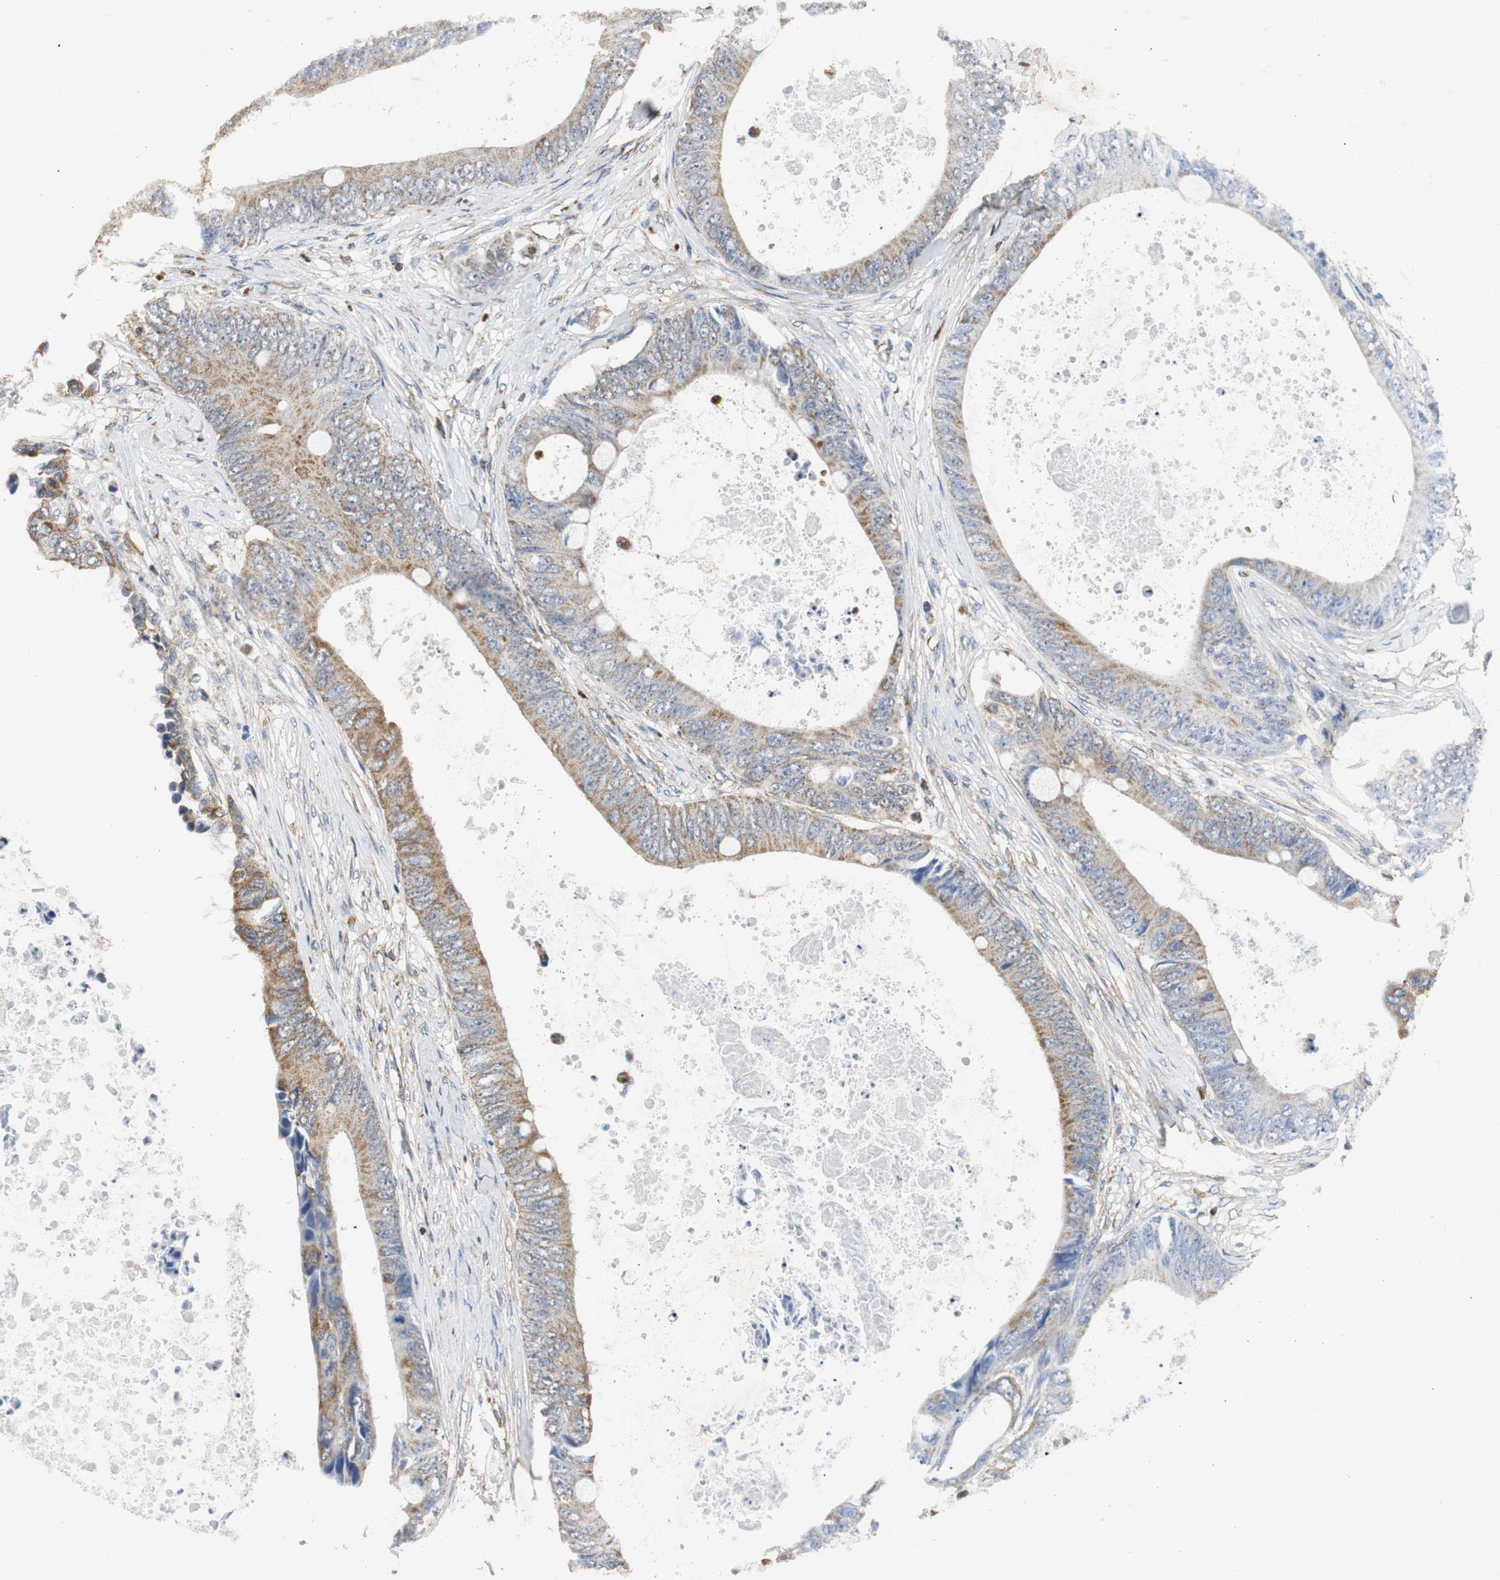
{"staining": {"intensity": "weak", "quantity": "25%-75%", "location": "cytoplasmic/membranous"}, "tissue": "colorectal cancer", "cell_type": "Tumor cells", "image_type": "cancer", "snomed": [{"axis": "morphology", "description": "Normal tissue, NOS"}, {"axis": "morphology", "description": "Adenocarcinoma, NOS"}, {"axis": "topography", "description": "Rectum"}, {"axis": "topography", "description": "Peripheral nerve tissue"}], "caption": "The immunohistochemical stain labels weak cytoplasmic/membranous expression in tumor cells of adenocarcinoma (colorectal) tissue.", "gene": "NNT", "patient": {"sex": "female", "age": 77}}